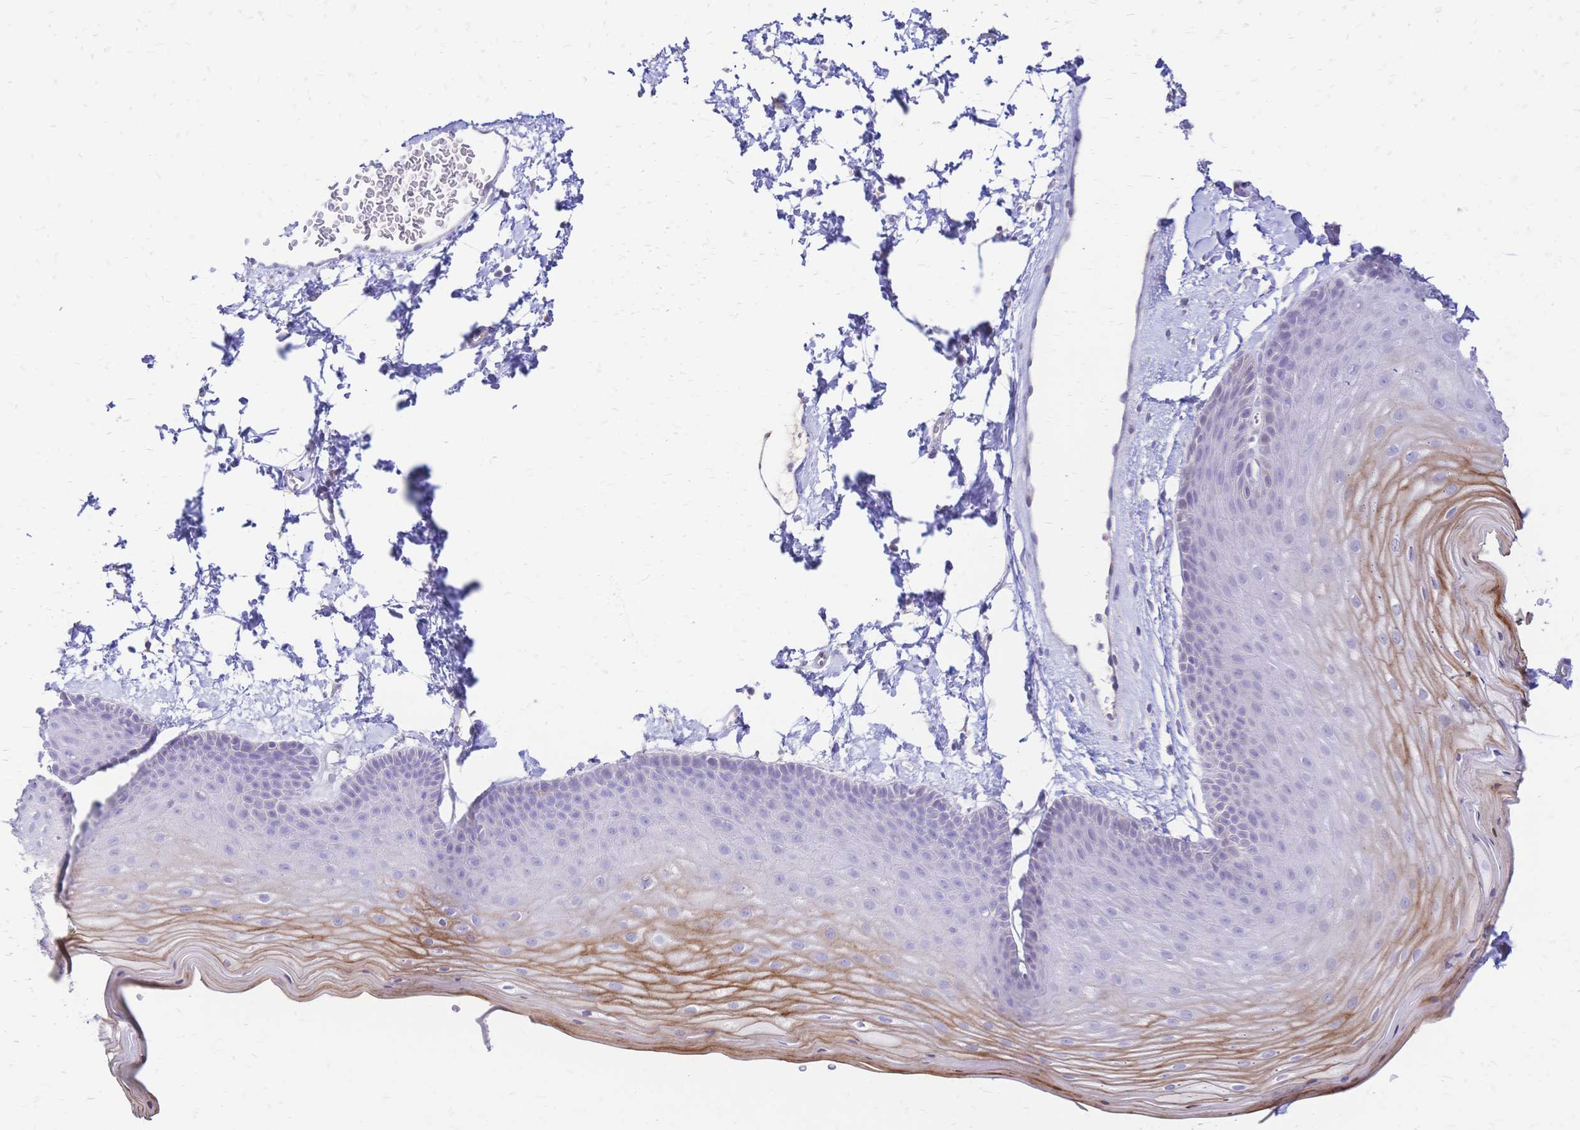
{"staining": {"intensity": "moderate", "quantity": "<25%", "location": "cytoplasmic/membranous"}, "tissue": "skin", "cell_type": "Epidermal cells", "image_type": "normal", "snomed": [{"axis": "morphology", "description": "Normal tissue, NOS"}, {"axis": "topography", "description": "Anal"}], "caption": "Moderate cytoplasmic/membranous expression is present in about <25% of epidermal cells in normal skin.", "gene": "IL2RA", "patient": {"sex": "male", "age": 53}}